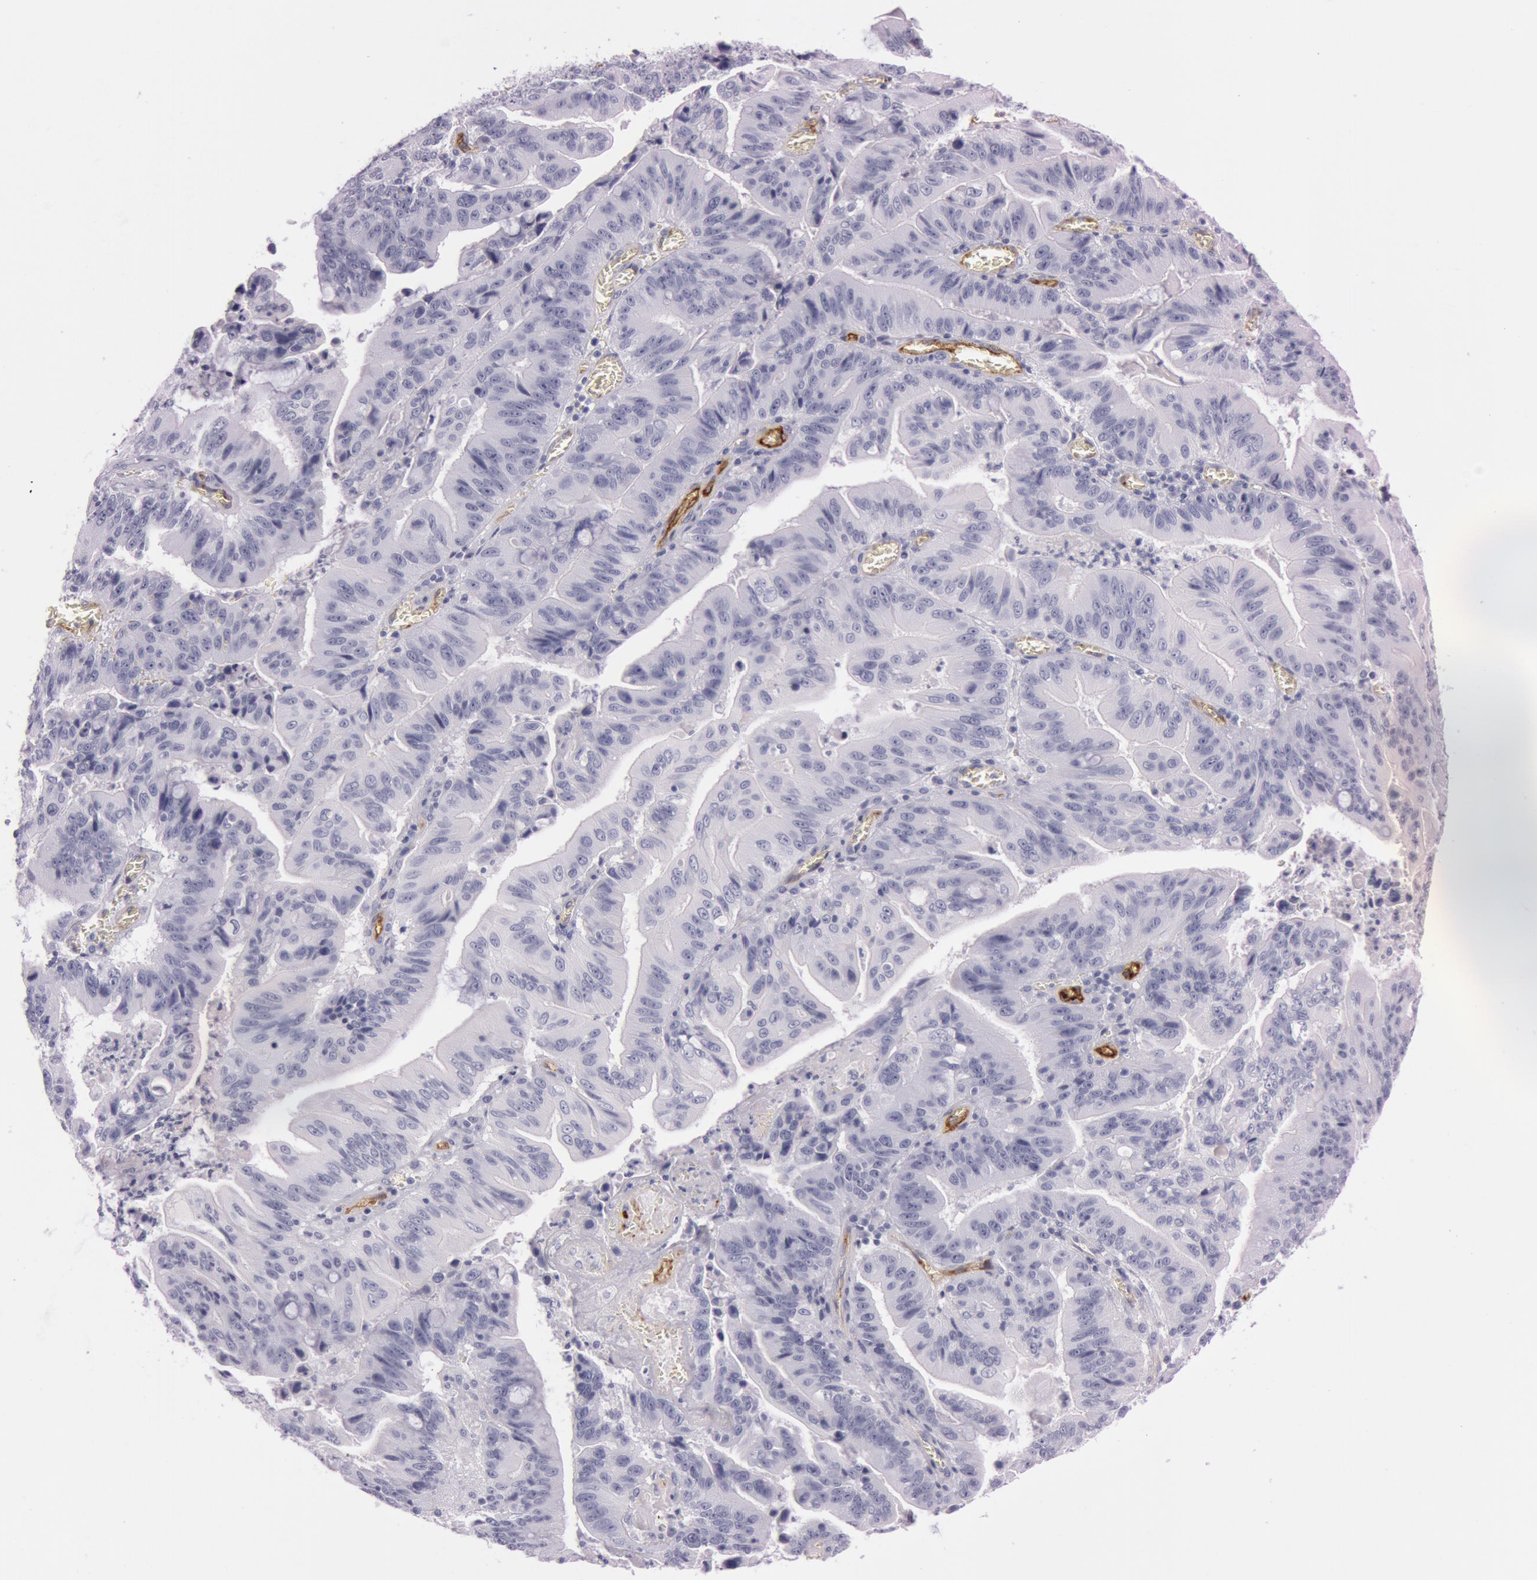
{"staining": {"intensity": "negative", "quantity": "none", "location": "none"}, "tissue": "stomach cancer", "cell_type": "Tumor cells", "image_type": "cancer", "snomed": [{"axis": "morphology", "description": "Adenocarcinoma, NOS"}, {"axis": "topography", "description": "Stomach, upper"}], "caption": "High magnification brightfield microscopy of stomach cancer stained with DAB (3,3'-diaminobenzidine) (brown) and counterstained with hematoxylin (blue): tumor cells show no significant expression.", "gene": "FOLH1", "patient": {"sex": "male", "age": 63}}